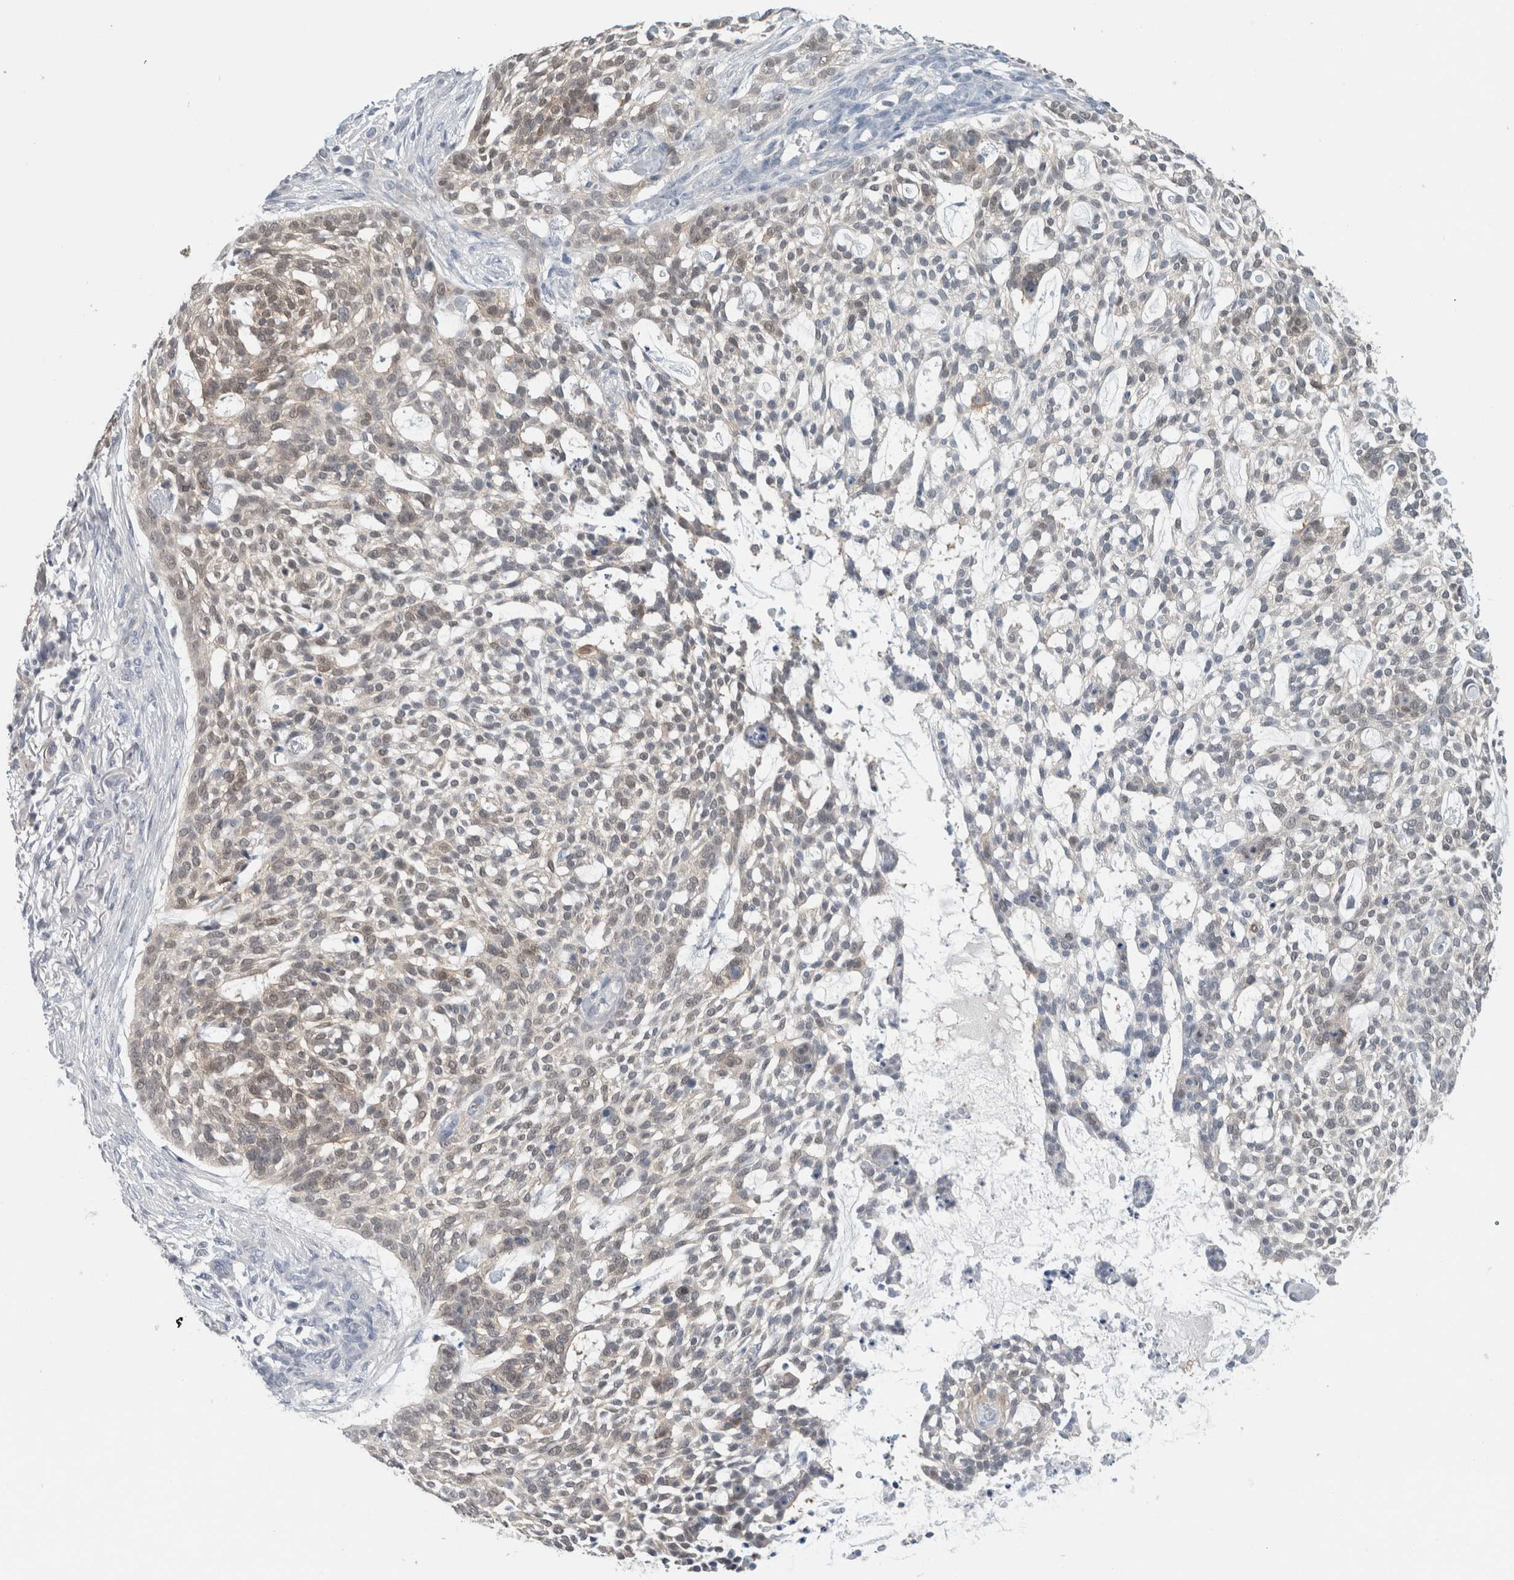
{"staining": {"intensity": "weak", "quantity": "25%-75%", "location": "cytoplasmic/membranous"}, "tissue": "skin cancer", "cell_type": "Tumor cells", "image_type": "cancer", "snomed": [{"axis": "morphology", "description": "Basal cell carcinoma"}, {"axis": "topography", "description": "Skin"}], "caption": "Protein staining exhibits weak cytoplasmic/membranous staining in about 25%-75% of tumor cells in skin basal cell carcinoma.", "gene": "CASP6", "patient": {"sex": "female", "age": 64}}